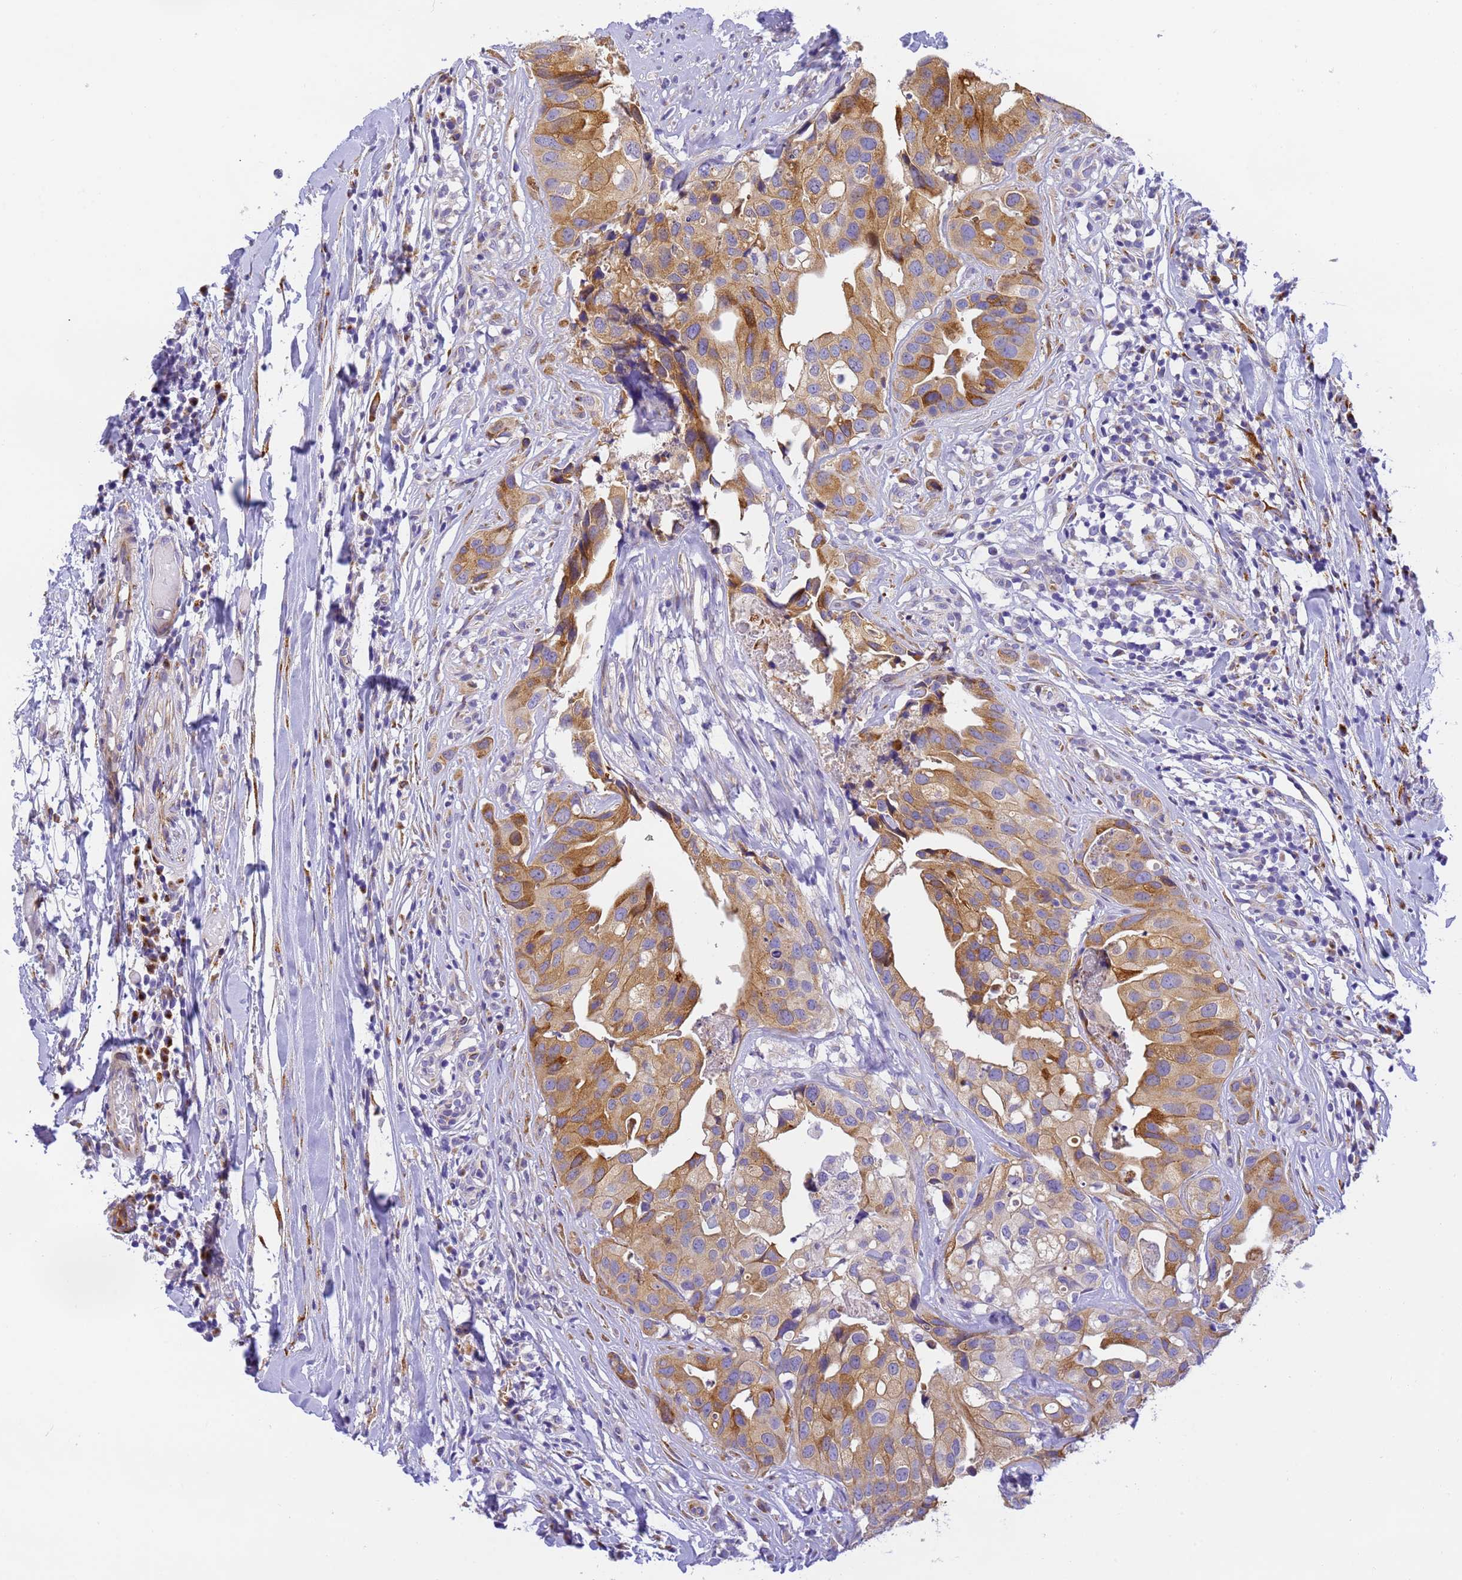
{"staining": {"intensity": "moderate", "quantity": ">75%", "location": "cytoplasmic/membranous"}, "tissue": "head and neck cancer", "cell_type": "Tumor cells", "image_type": "cancer", "snomed": [{"axis": "morphology", "description": "Adenocarcinoma, NOS"}, {"axis": "morphology", "description": "Adenocarcinoma, metastatic, NOS"}, {"axis": "topography", "description": "Head-Neck"}], "caption": "Moderate cytoplasmic/membranous staining is seen in approximately >75% of tumor cells in adenocarcinoma (head and neck).", "gene": "RHBDD3", "patient": {"sex": "male", "age": 75}}